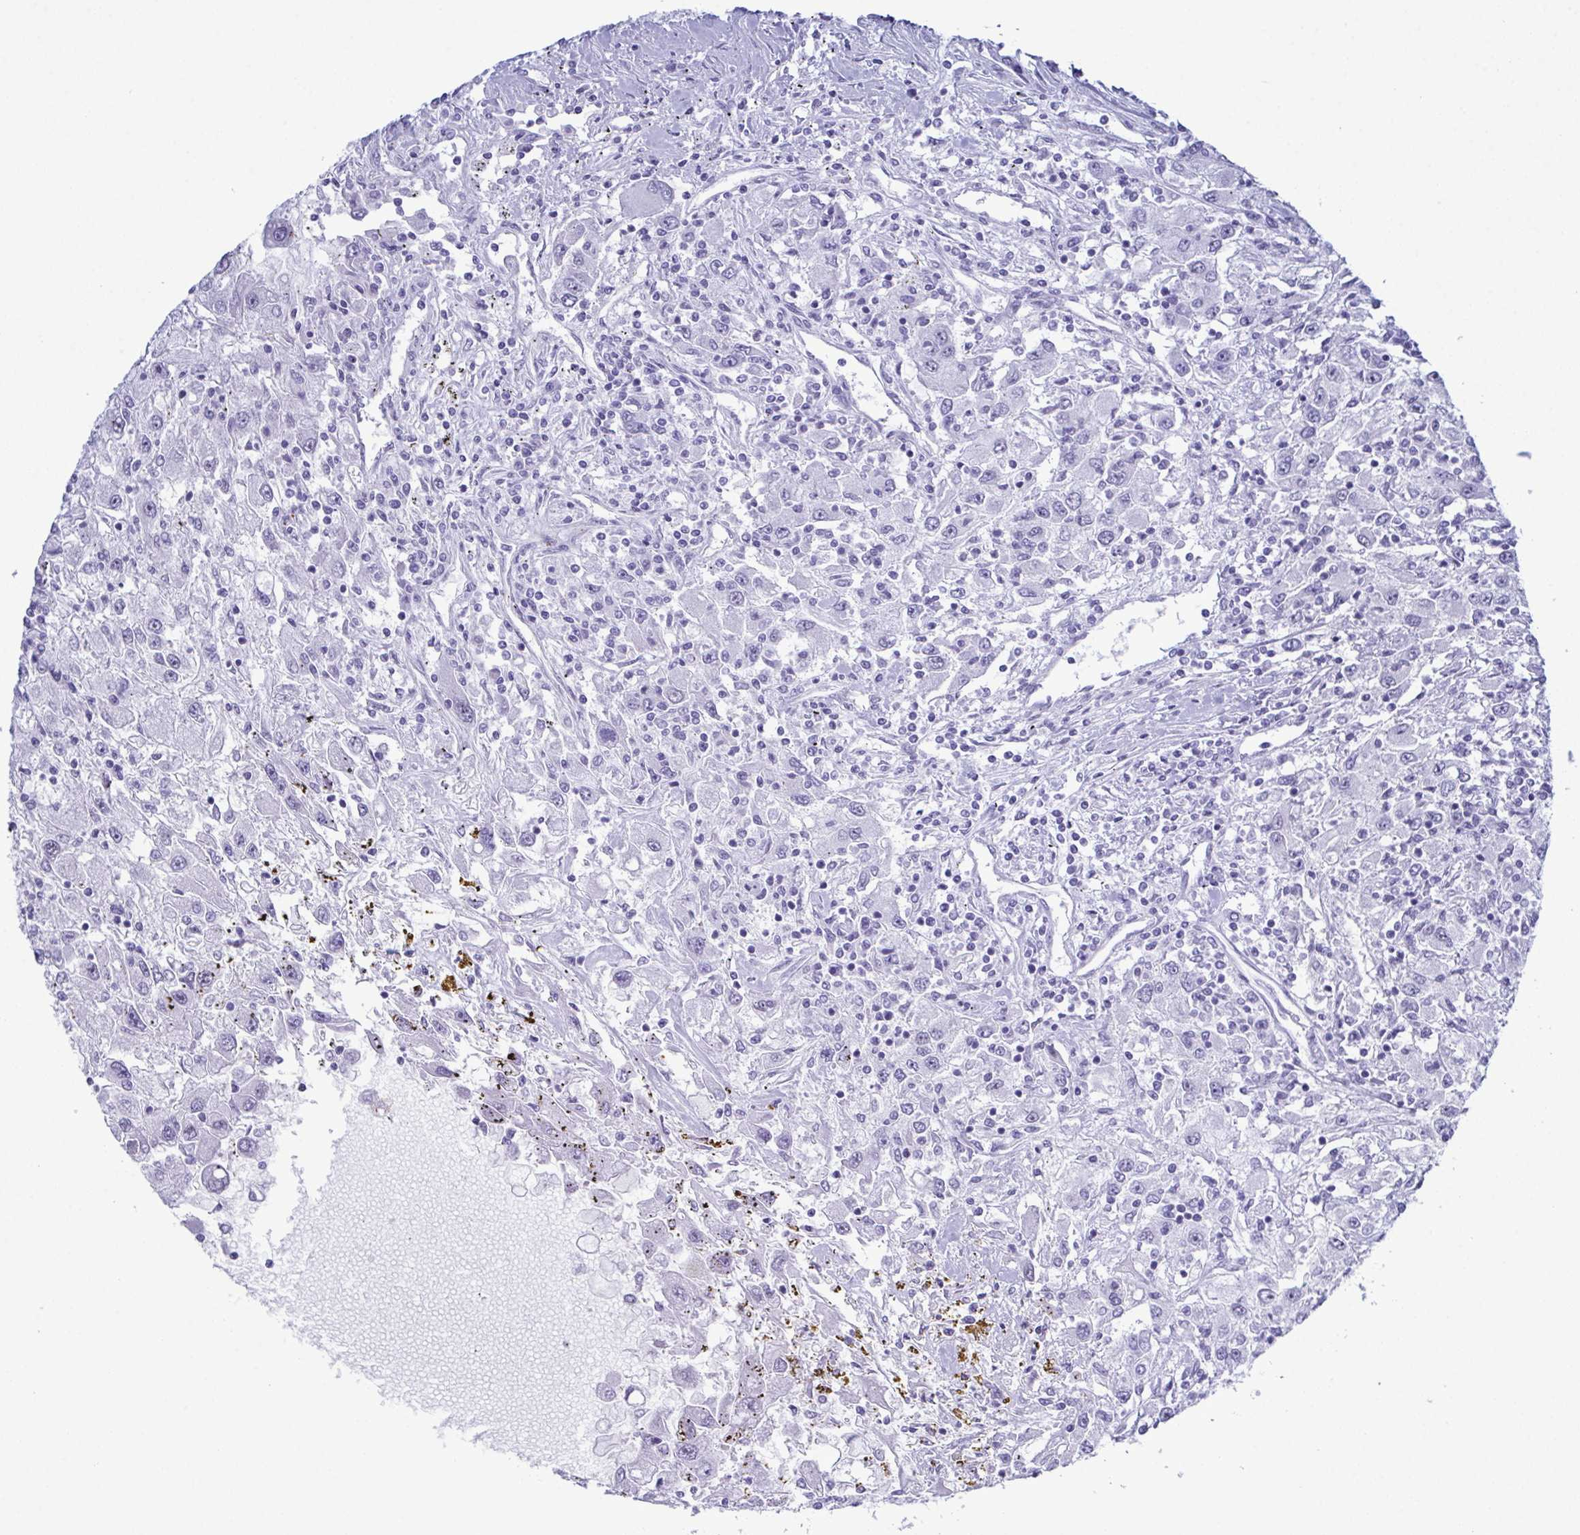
{"staining": {"intensity": "negative", "quantity": "none", "location": "none"}, "tissue": "renal cancer", "cell_type": "Tumor cells", "image_type": "cancer", "snomed": [{"axis": "morphology", "description": "Adenocarcinoma, NOS"}, {"axis": "topography", "description": "Kidney"}], "caption": "There is no significant positivity in tumor cells of renal cancer (adenocarcinoma).", "gene": "SUGP2", "patient": {"sex": "female", "age": 67}}